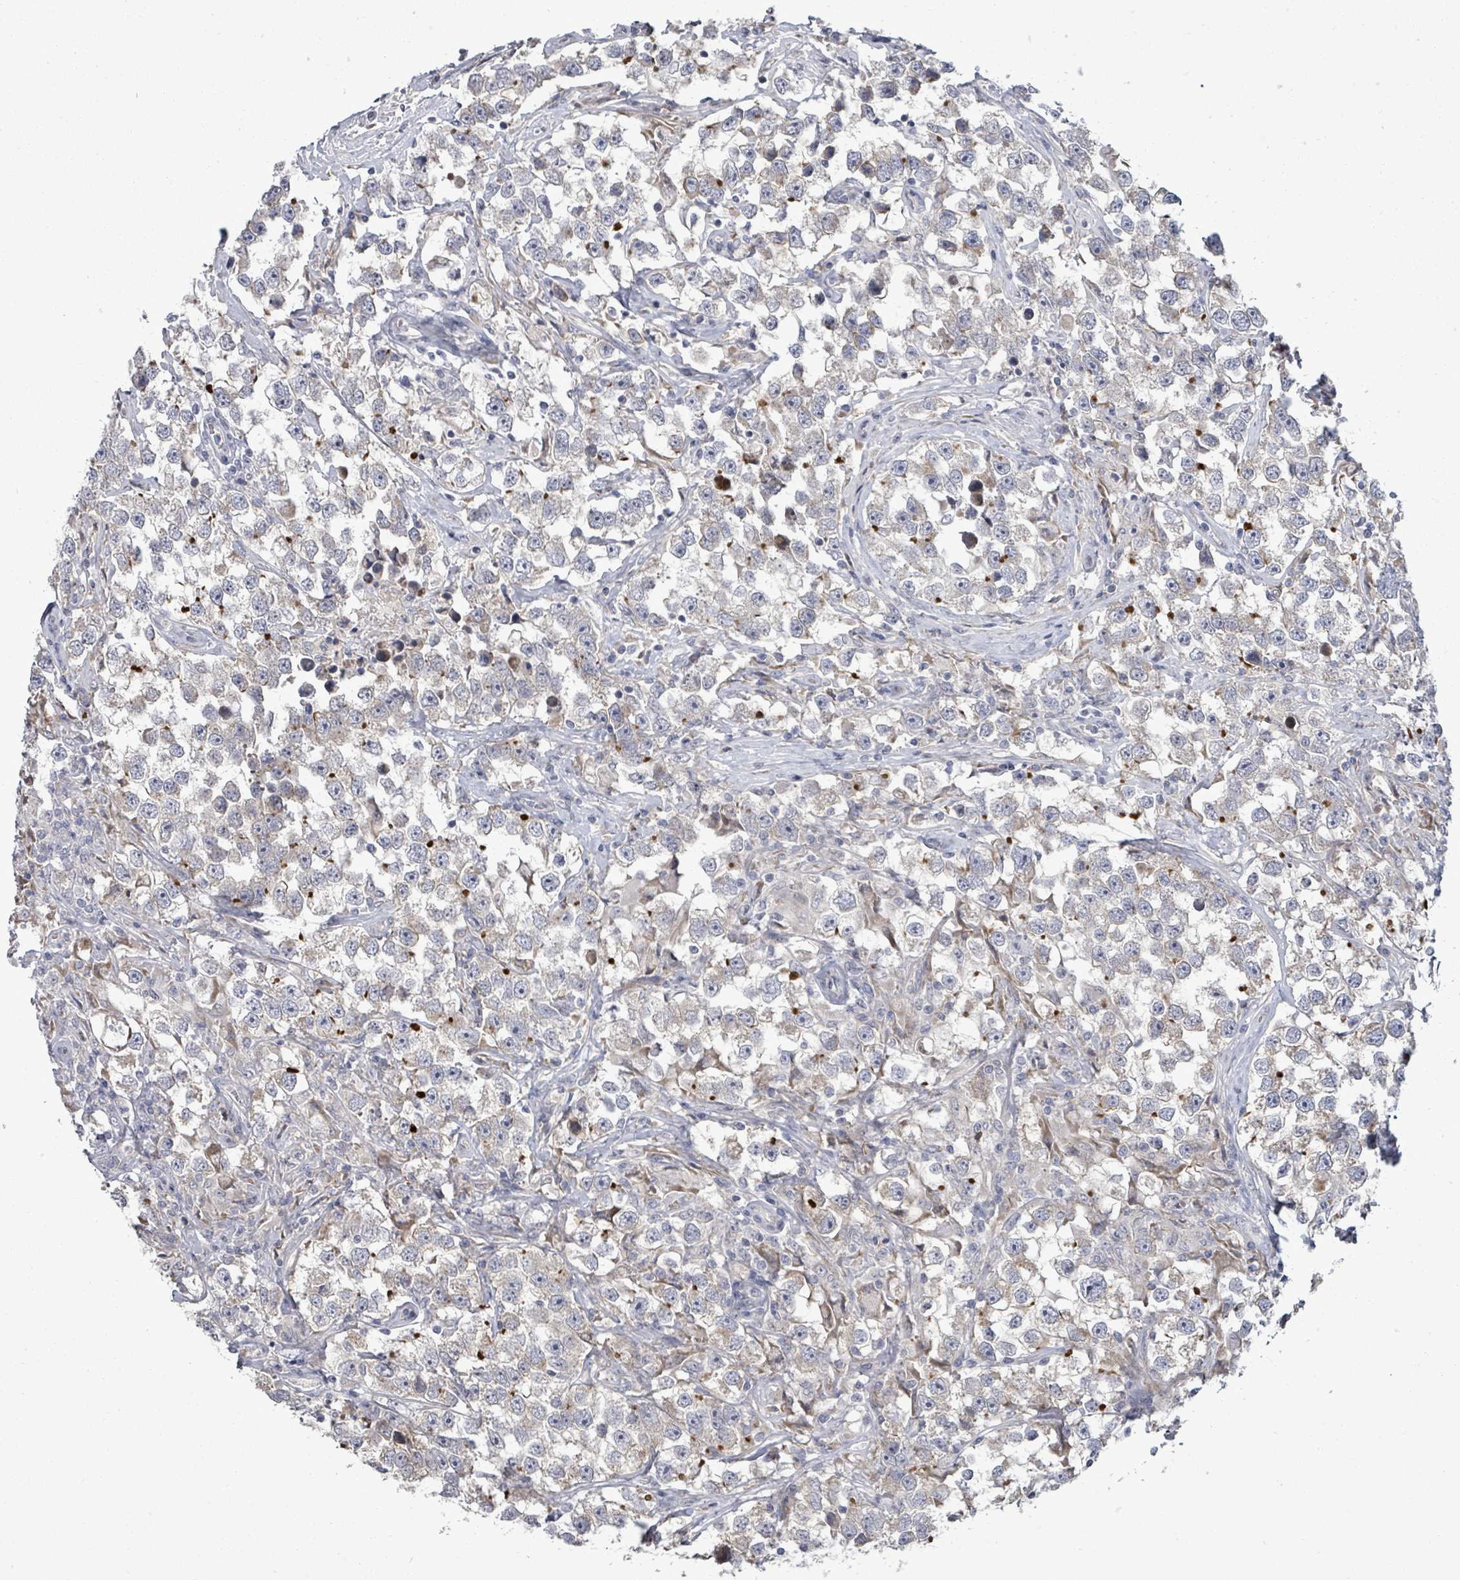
{"staining": {"intensity": "weak", "quantity": "25%-75%", "location": "cytoplasmic/membranous"}, "tissue": "testis cancer", "cell_type": "Tumor cells", "image_type": "cancer", "snomed": [{"axis": "morphology", "description": "Seminoma, NOS"}, {"axis": "topography", "description": "Testis"}], "caption": "This is a histology image of immunohistochemistry staining of testis cancer, which shows weak expression in the cytoplasmic/membranous of tumor cells.", "gene": "POMGNT2", "patient": {"sex": "male", "age": 46}}